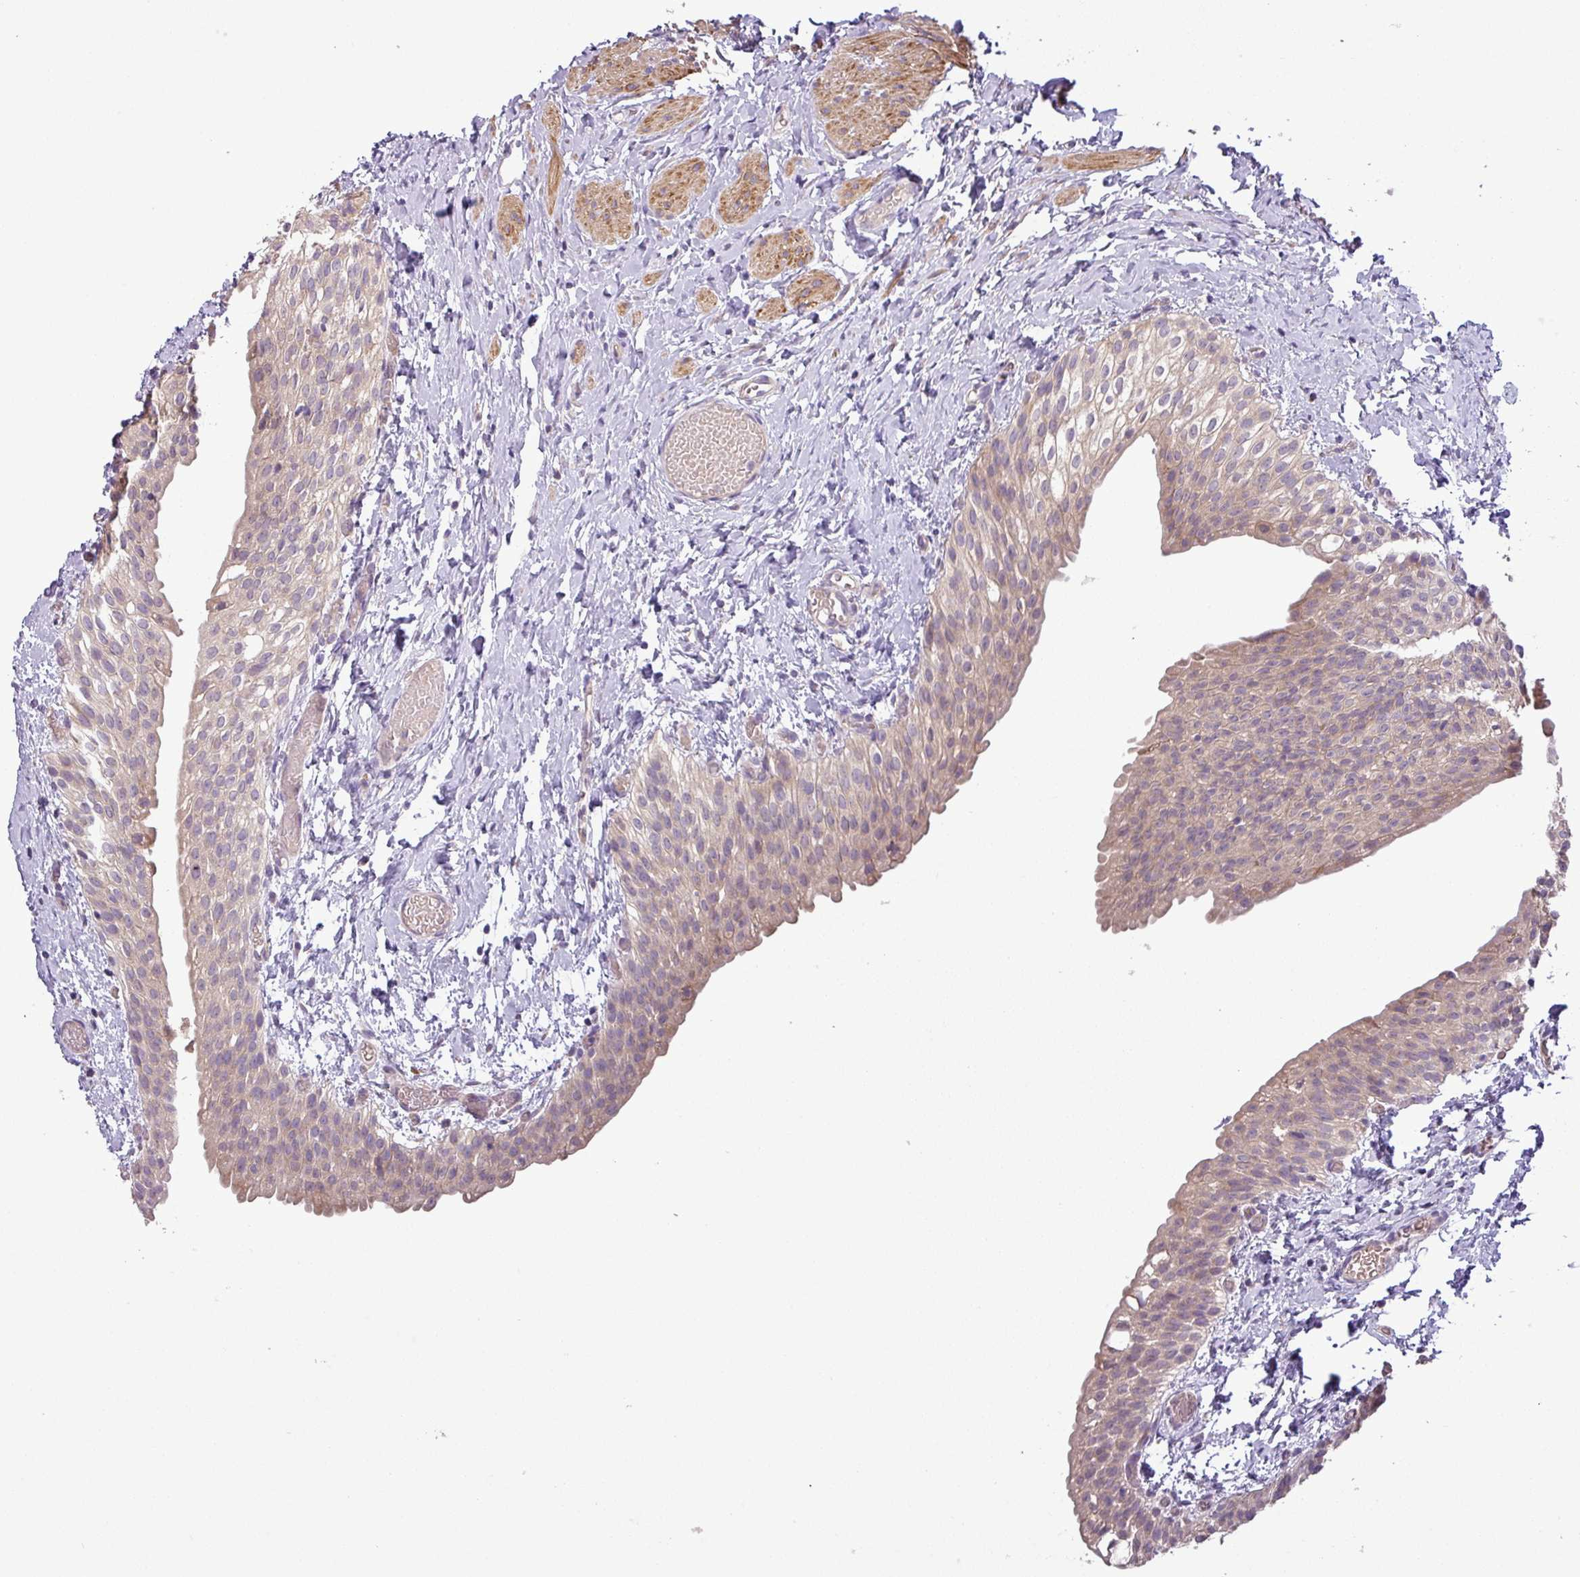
{"staining": {"intensity": "weak", "quantity": "25%-75%", "location": "cytoplasmic/membranous"}, "tissue": "urinary bladder", "cell_type": "Urothelial cells", "image_type": "normal", "snomed": [{"axis": "morphology", "description": "Normal tissue, NOS"}, {"axis": "topography", "description": "Urinary bladder"}], "caption": "Protein staining by immunohistochemistry exhibits weak cytoplasmic/membranous staining in about 25%-75% of urothelial cells in unremarkable urinary bladder. (IHC, brightfield microscopy, high magnification).", "gene": "MOCS3", "patient": {"sex": "male", "age": 1}}